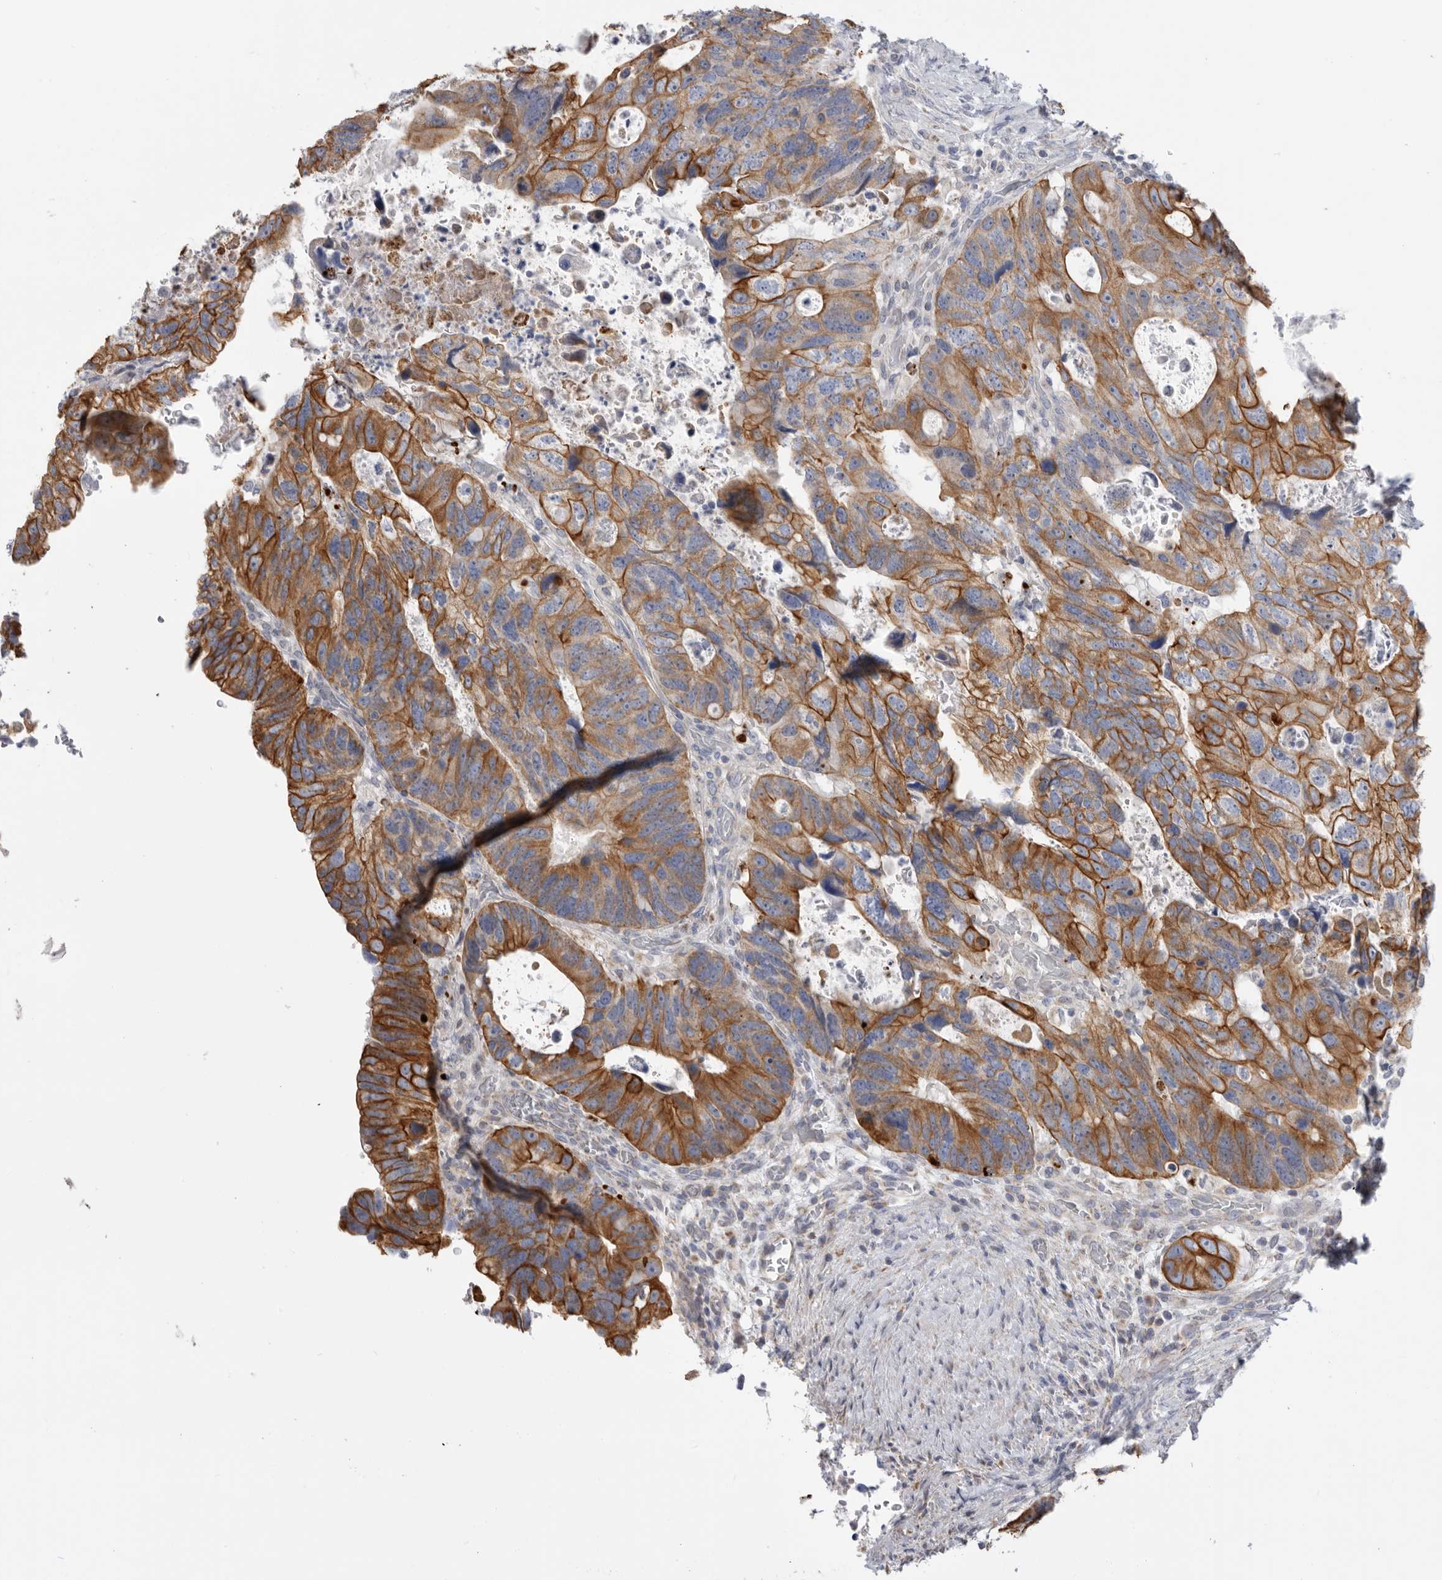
{"staining": {"intensity": "strong", "quantity": ">75%", "location": "cytoplasmic/membranous"}, "tissue": "colorectal cancer", "cell_type": "Tumor cells", "image_type": "cancer", "snomed": [{"axis": "morphology", "description": "Adenocarcinoma, NOS"}, {"axis": "topography", "description": "Rectum"}], "caption": "Tumor cells reveal high levels of strong cytoplasmic/membranous expression in approximately >75% of cells in human adenocarcinoma (colorectal).", "gene": "MTFR1L", "patient": {"sex": "male", "age": 59}}